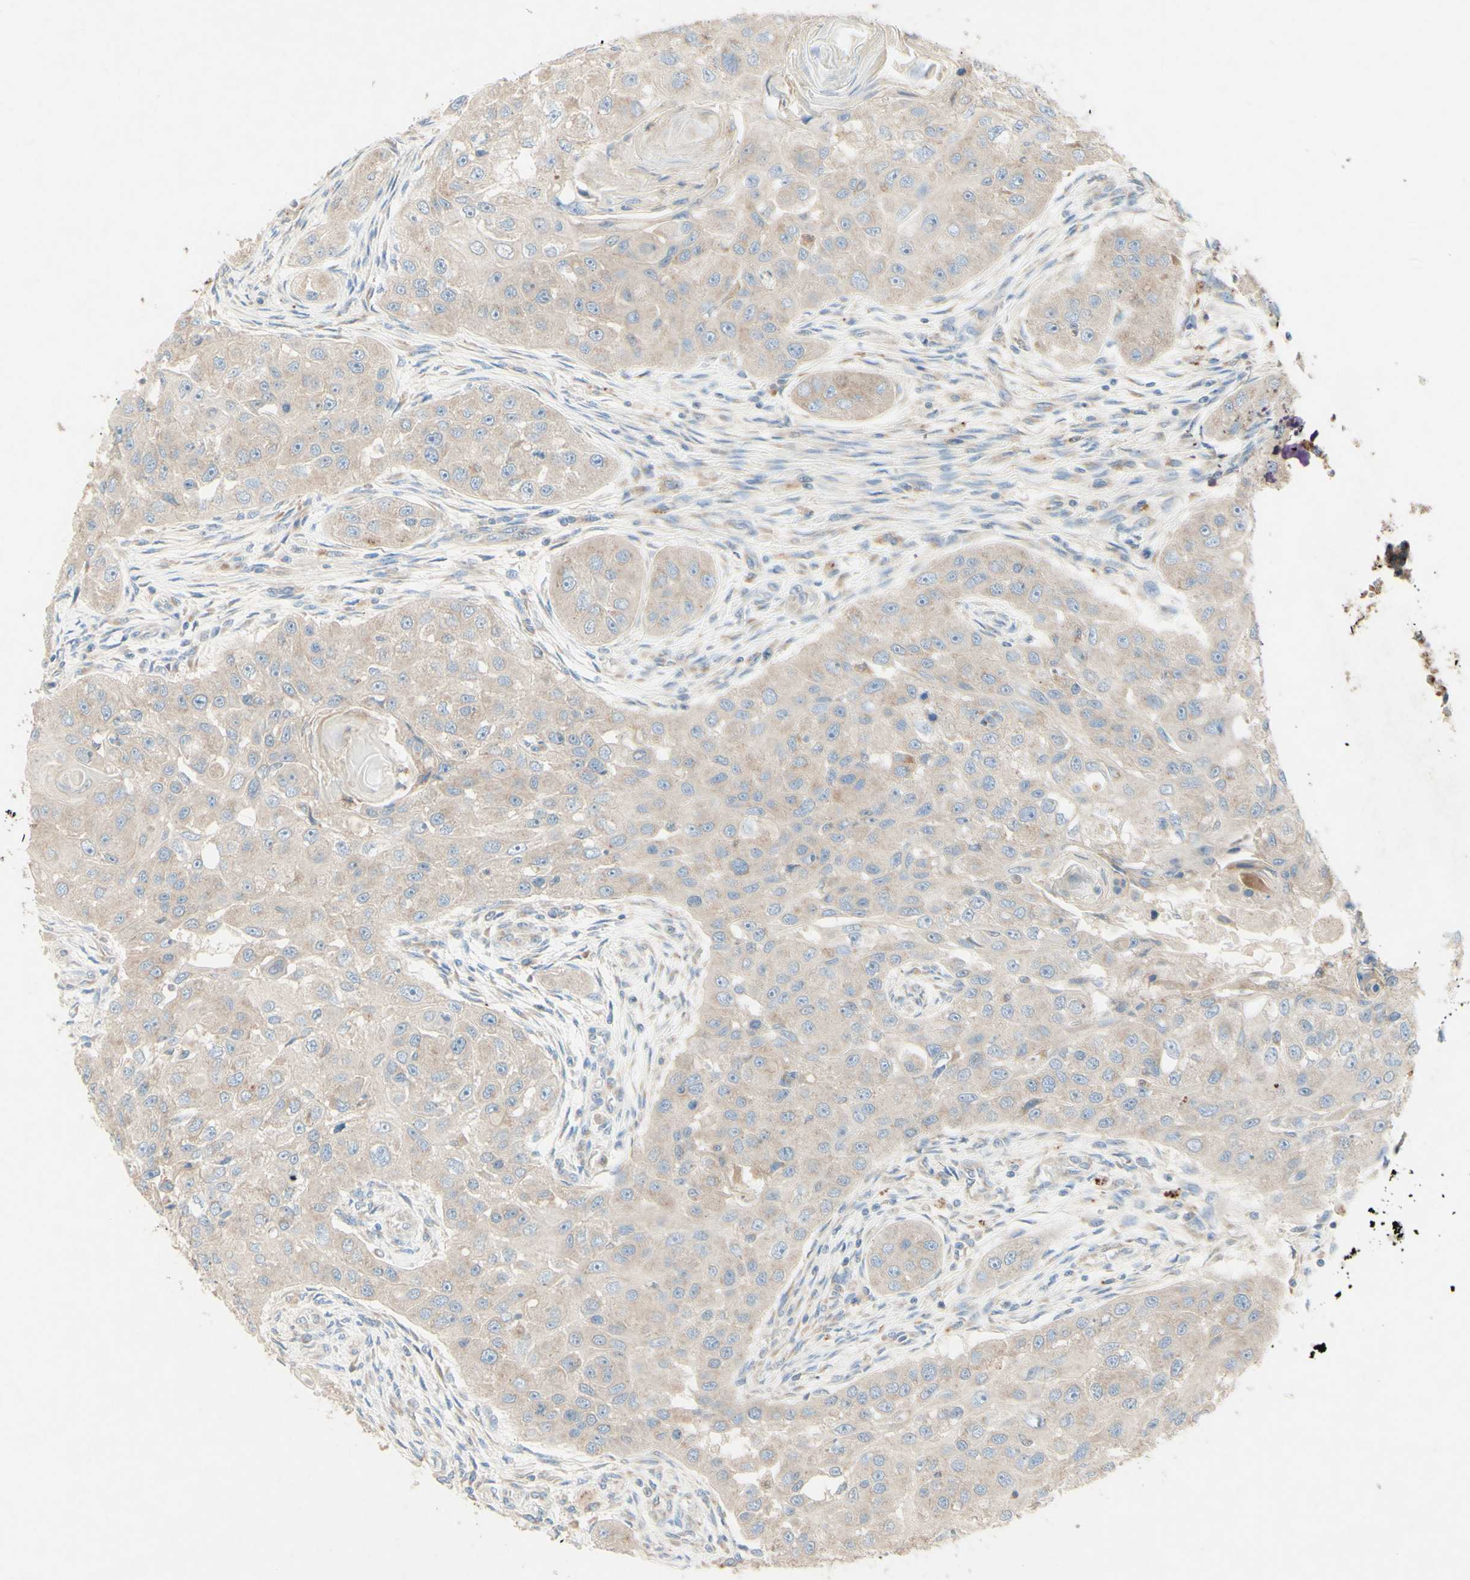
{"staining": {"intensity": "weak", "quantity": ">75%", "location": "cytoplasmic/membranous"}, "tissue": "head and neck cancer", "cell_type": "Tumor cells", "image_type": "cancer", "snomed": [{"axis": "morphology", "description": "Normal tissue, NOS"}, {"axis": "morphology", "description": "Squamous cell carcinoma, NOS"}, {"axis": "topography", "description": "Skeletal muscle"}, {"axis": "topography", "description": "Head-Neck"}], "caption": "A photomicrograph of human squamous cell carcinoma (head and neck) stained for a protein exhibits weak cytoplasmic/membranous brown staining in tumor cells. (brown staining indicates protein expression, while blue staining denotes nuclei).", "gene": "MTM1", "patient": {"sex": "male", "age": 51}}